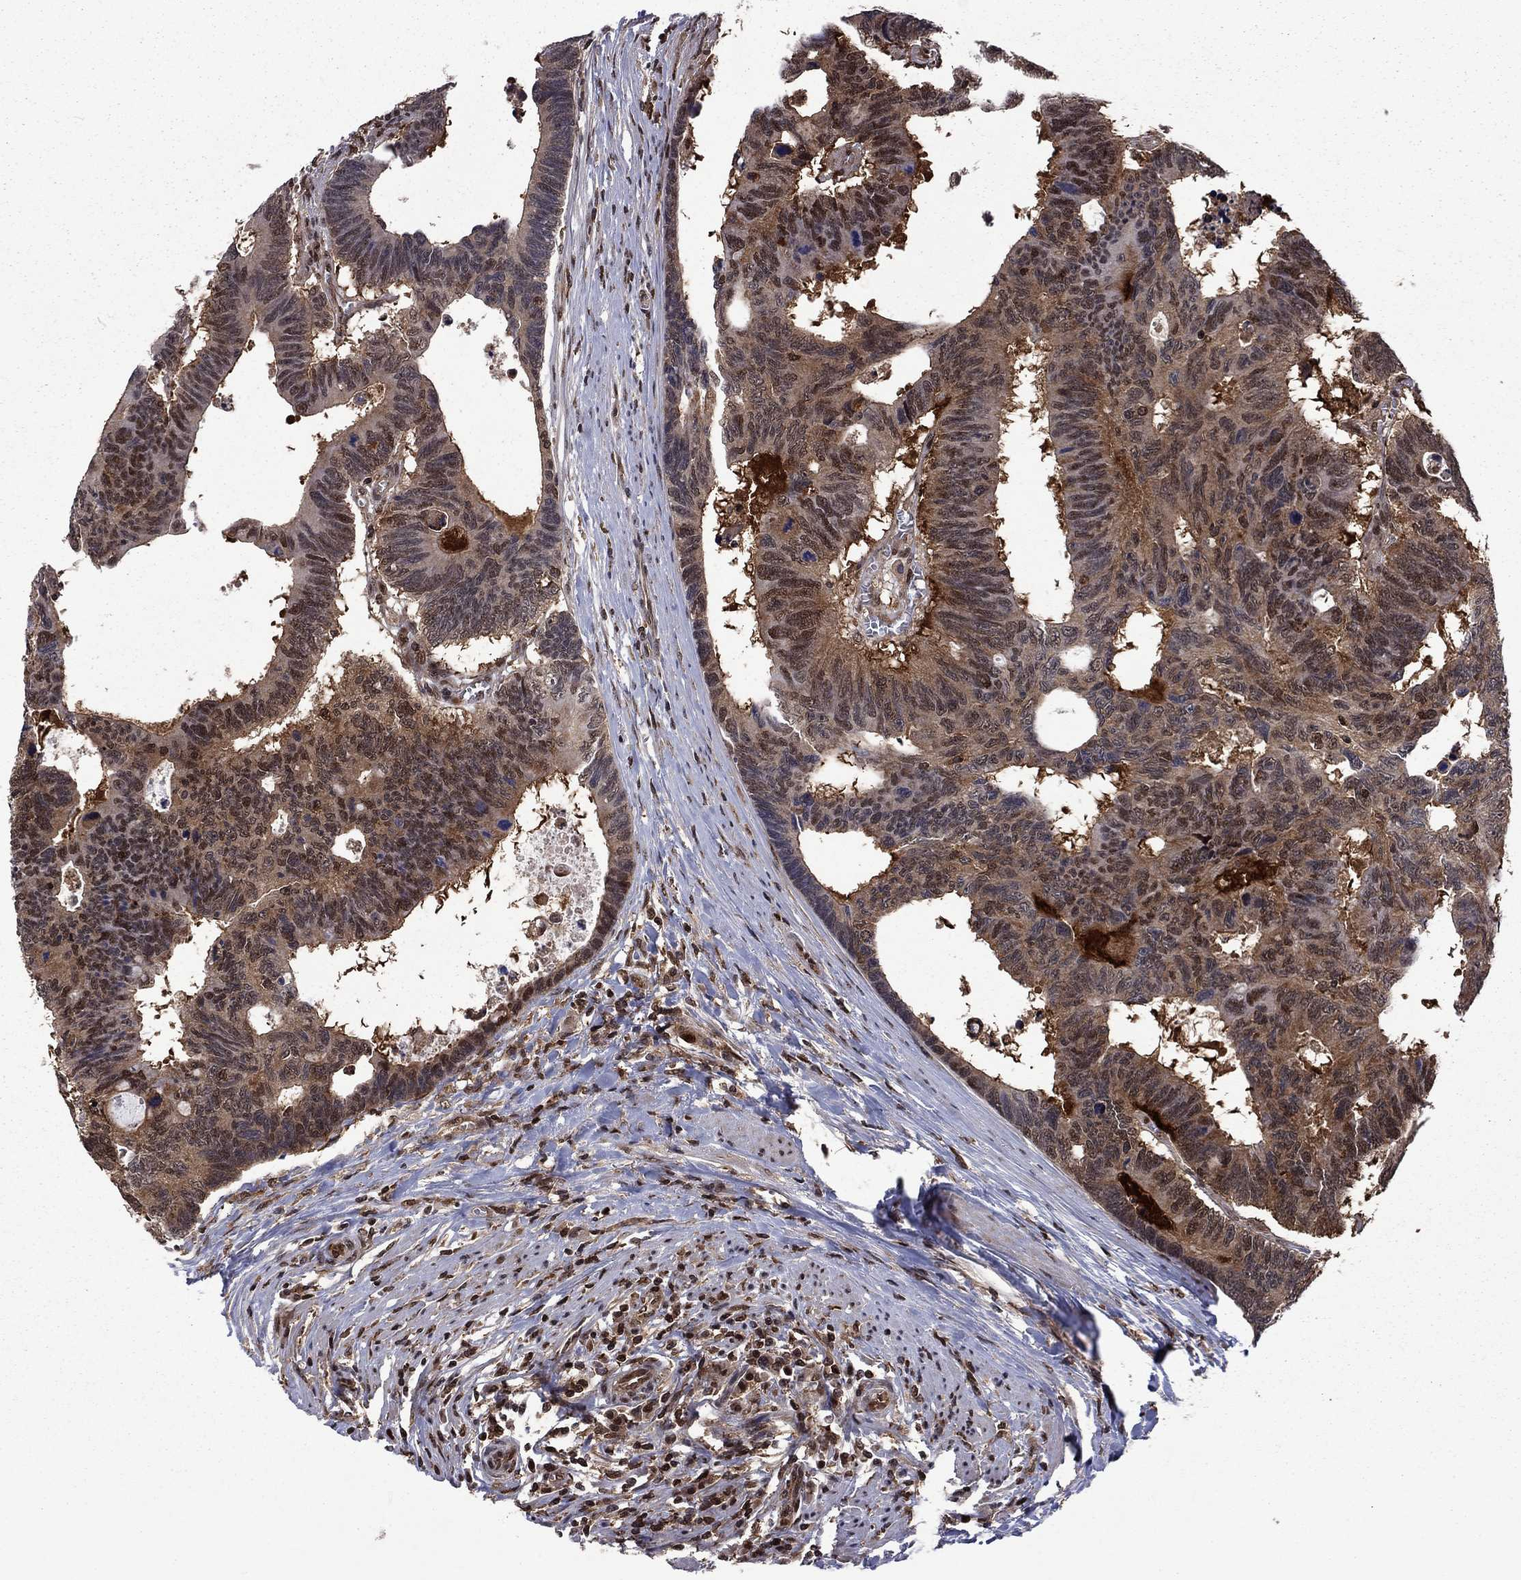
{"staining": {"intensity": "moderate", "quantity": "<25%", "location": "nuclear"}, "tissue": "colorectal cancer", "cell_type": "Tumor cells", "image_type": "cancer", "snomed": [{"axis": "morphology", "description": "Adenocarcinoma, NOS"}, {"axis": "topography", "description": "Colon"}], "caption": "Moderate nuclear protein positivity is present in approximately <25% of tumor cells in colorectal adenocarcinoma.", "gene": "PSMD2", "patient": {"sex": "female", "age": 77}}